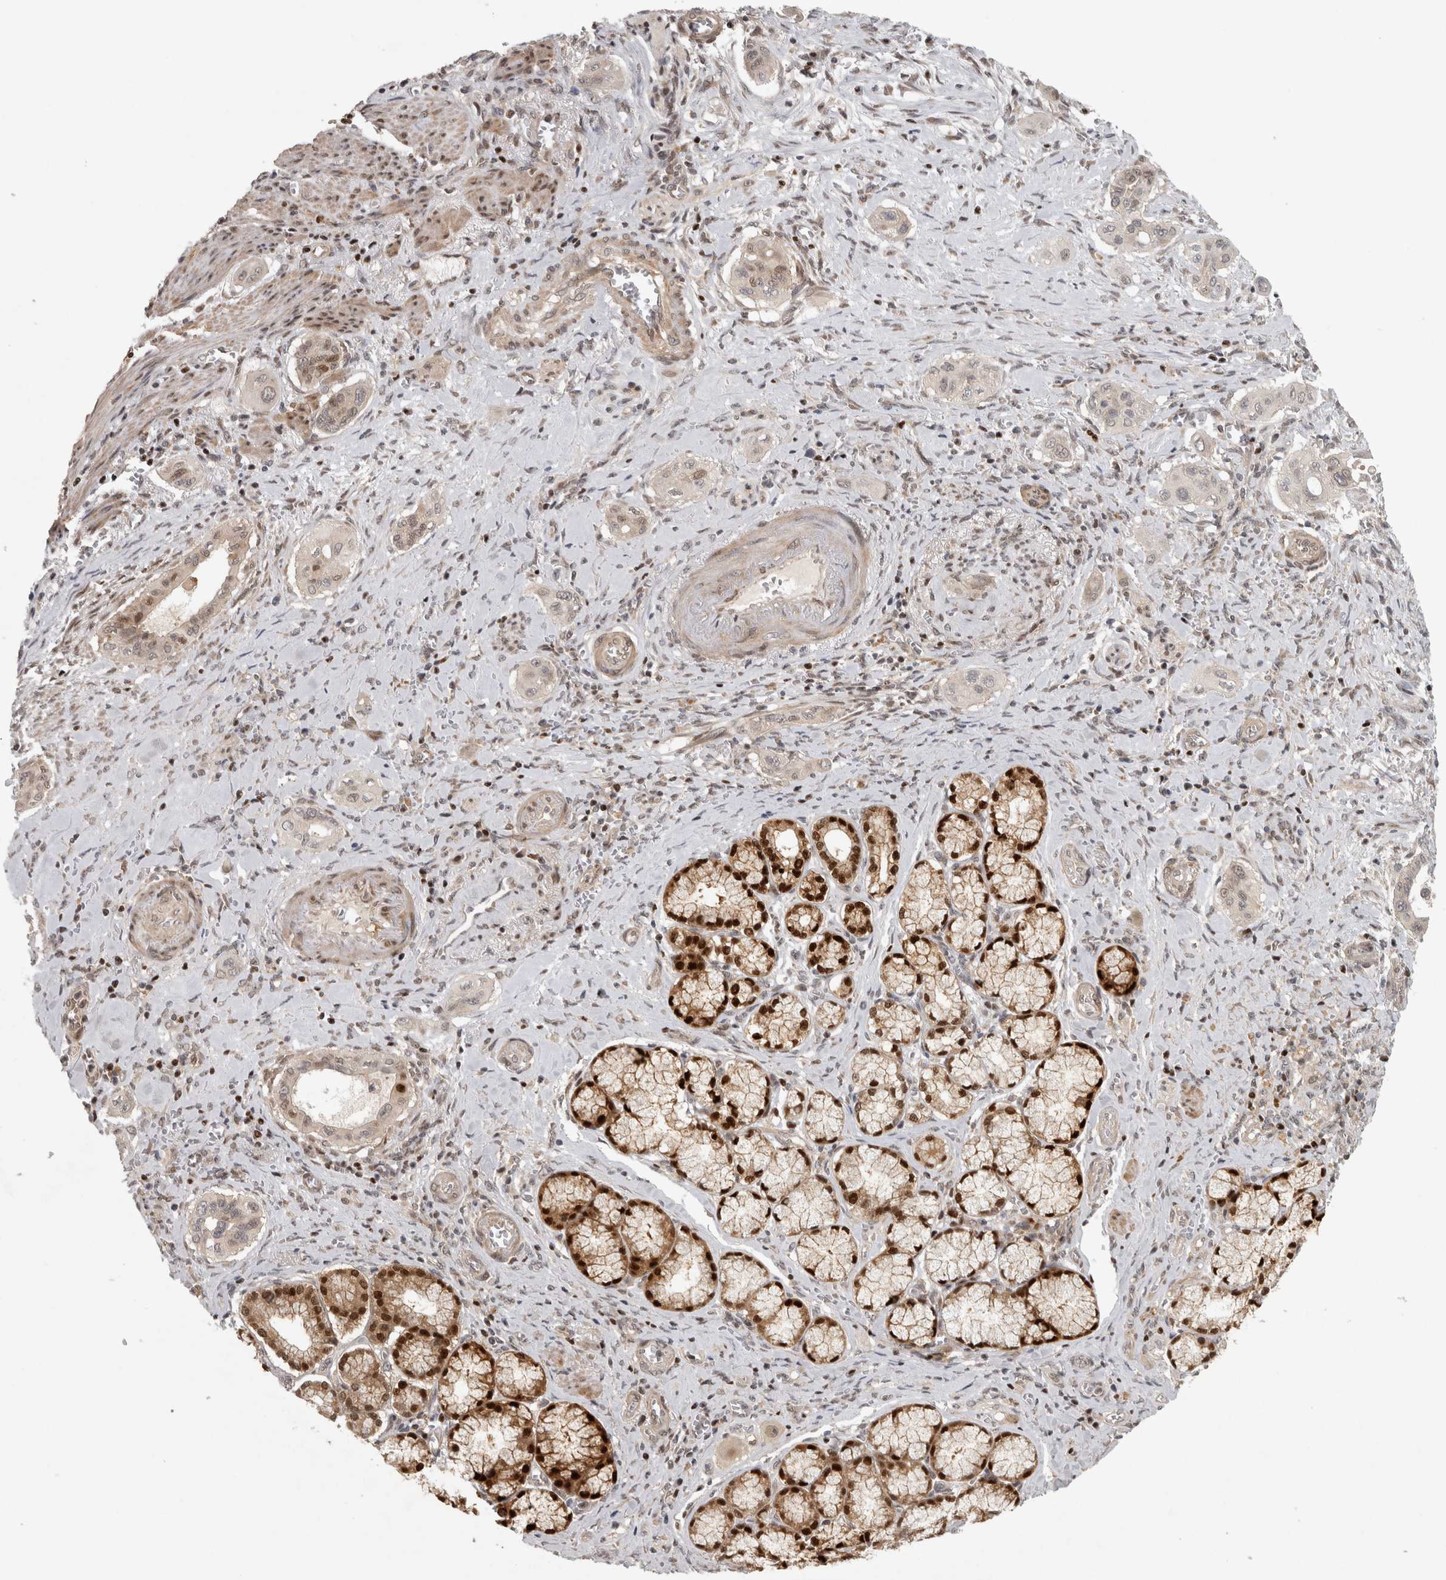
{"staining": {"intensity": "strong", "quantity": "<25%", "location": "nuclear"}, "tissue": "pancreatic cancer", "cell_type": "Tumor cells", "image_type": "cancer", "snomed": [{"axis": "morphology", "description": "Adenocarcinoma, NOS"}, {"axis": "topography", "description": "Pancreas"}], "caption": "This is an image of immunohistochemistry (IHC) staining of adenocarcinoma (pancreatic), which shows strong expression in the nuclear of tumor cells.", "gene": "KDM8", "patient": {"sex": "male", "age": 77}}